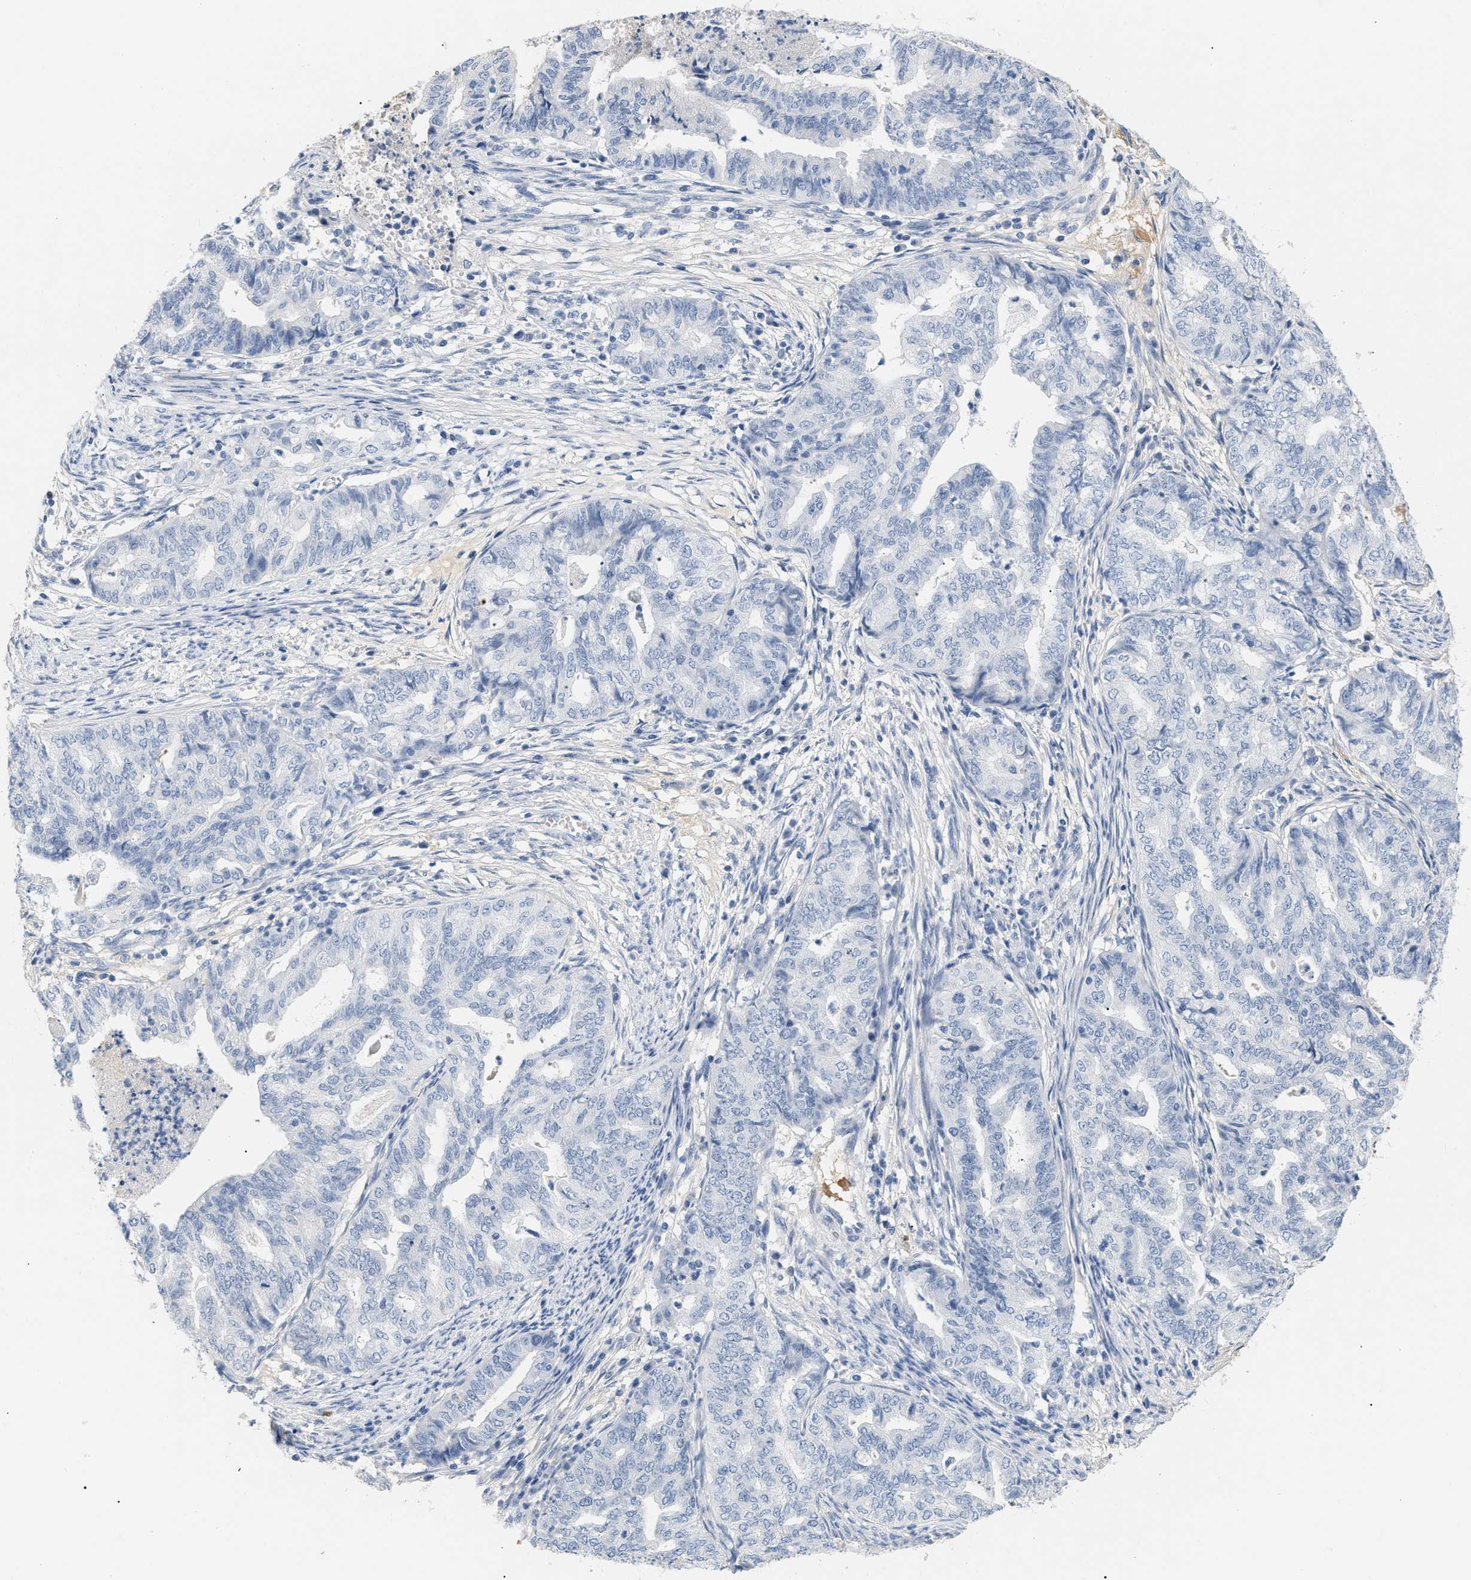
{"staining": {"intensity": "negative", "quantity": "none", "location": "none"}, "tissue": "endometrial cancer", "cell_type": "Tumor cells", "image_type": "cancer", "snomed": [{"axis": "morphology", "description": "Adenocarcinoma, NOS"}, {"axis": "topography", "description": "Endometrium"}], "caption": "Endometrial cancer was stained to show a protein in brown. There is no significant expression in tumor cells. The staining is performed using DAB brown chromogen with nuclei counter-stained in using hematoxylin.", "gene": "CFH", "patient": {"sex": "female", "age": 79}}